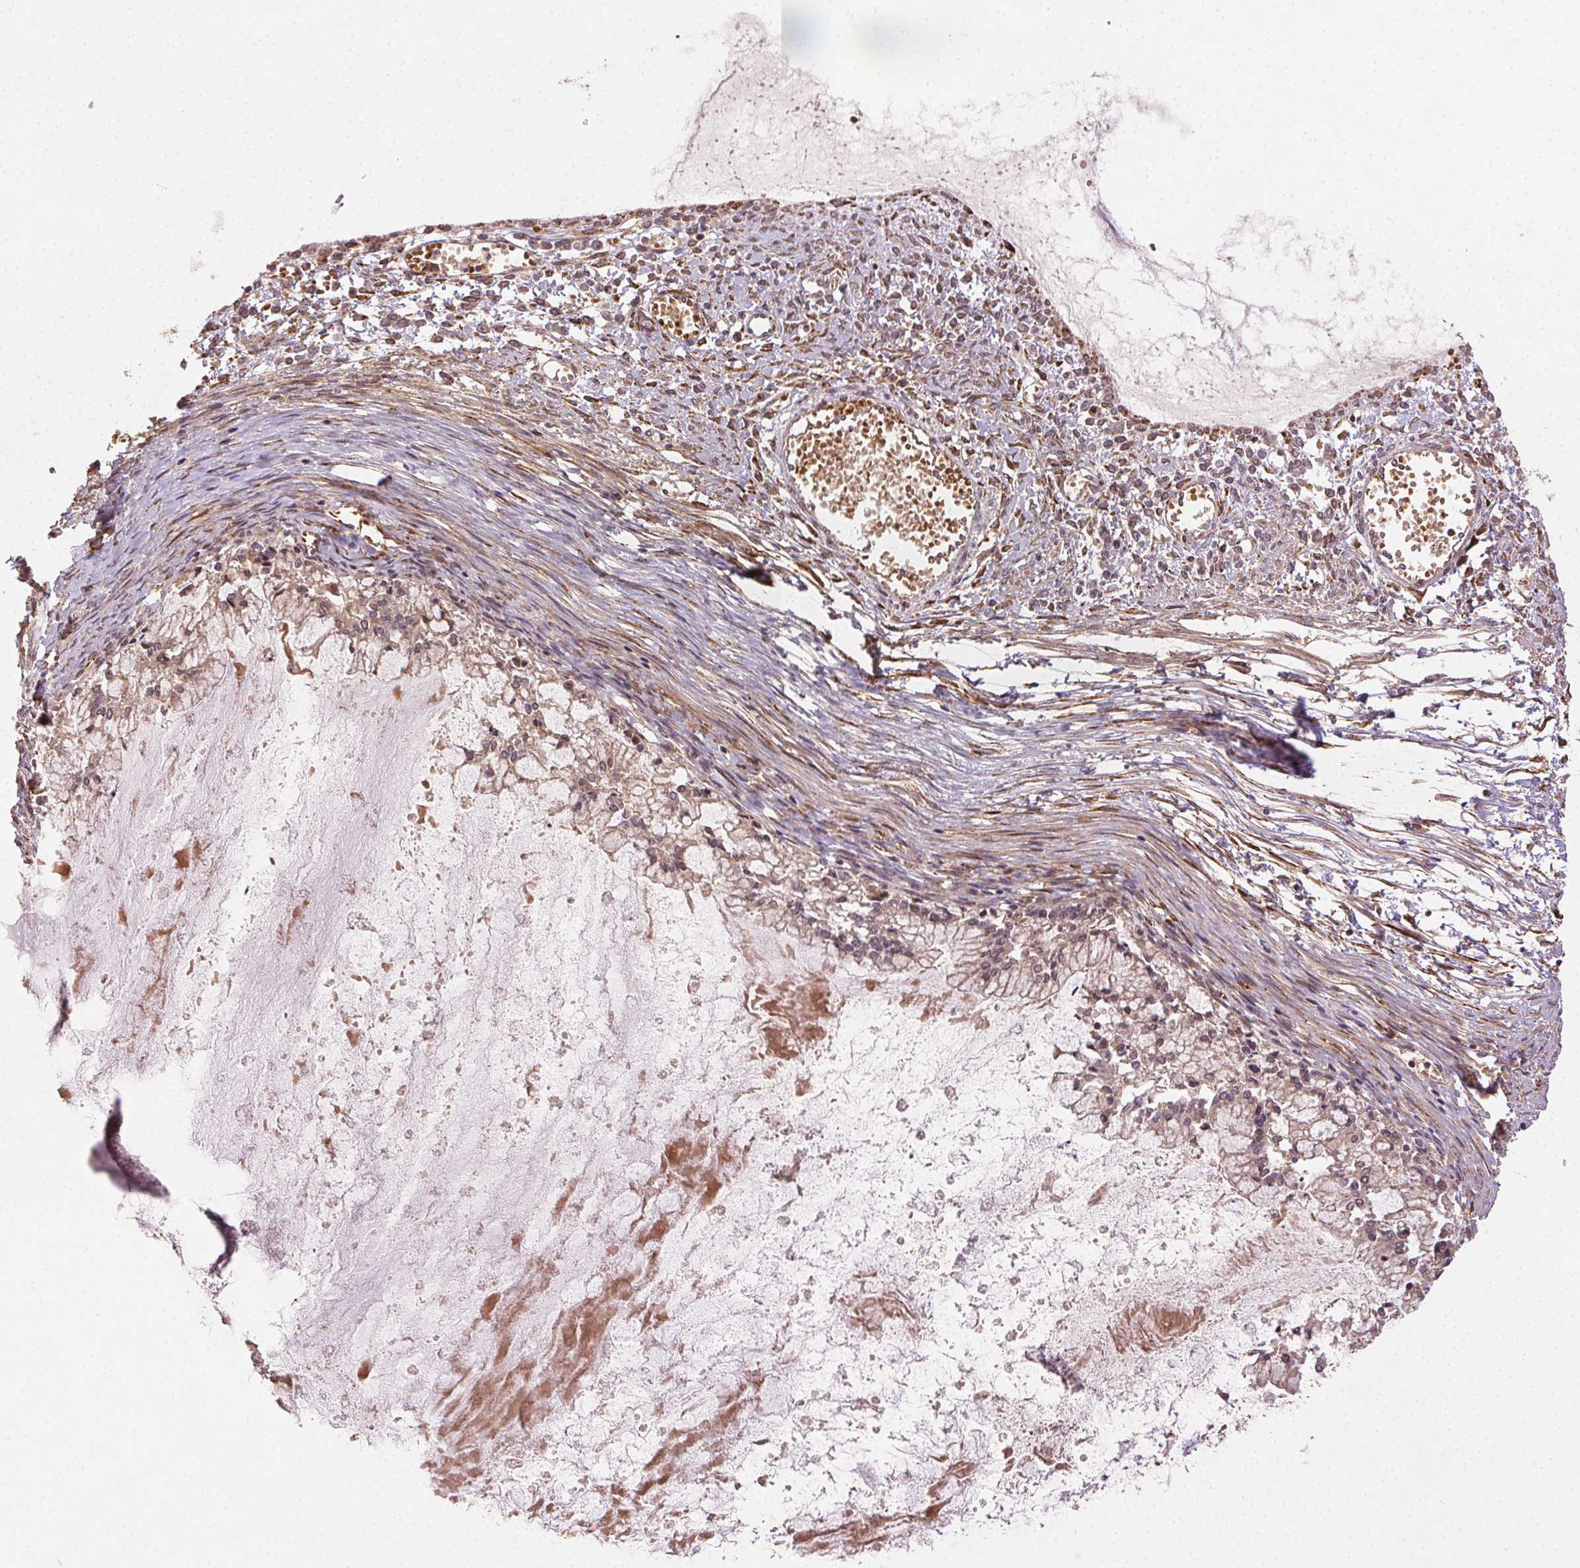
{"staining": {"intensity": "weak", "quantity": "25%-75%", "location": "cytoplasmic/membranous"}, "tissue": "ovarian cancer", "cell_type": "Tumor cells", "image_type": "cancer", "snomed": [{"axis": "morphology", "description": "Cystadenocarcinoma, mucinous, NOS"}, {"axis": "topography", "description": "Ovary"}], "caption": "Mucinous cystadenocarcinoma (ovarian) was stained to show a protein in brown. There is low levels of weak cytoplasmic/membranous positivity in approximately 25%-75% of tumor cells.", "gene": "KLHL15", "patient": {"sex": "female", "age": 67}}